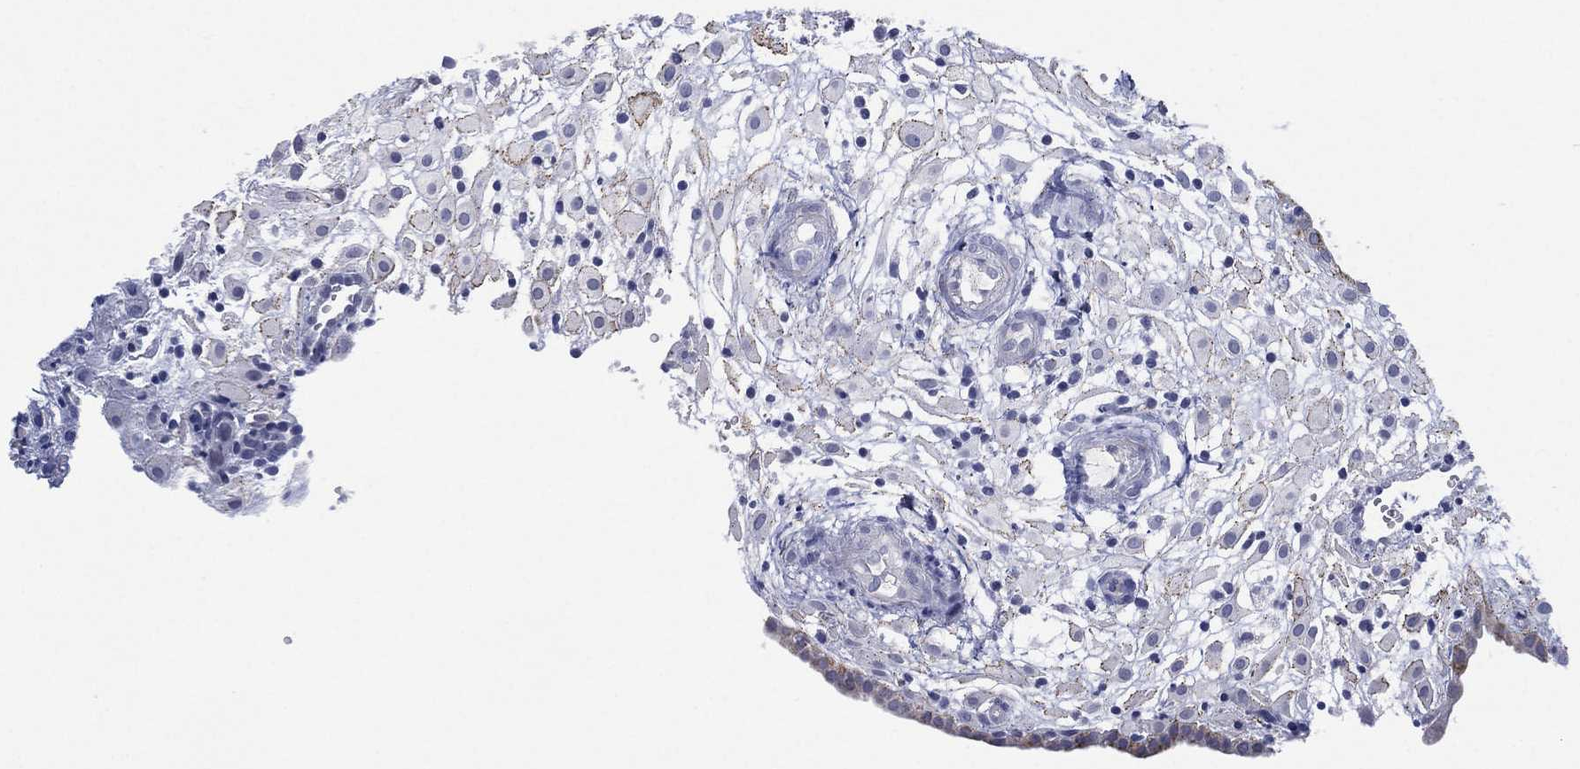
{"staining": {"intensity": "weak", "quantity": "<25%", "location": "cytoplasmic/membranous"}, "tissue": "placenta", "cell_type": "Decidual cells", "image_type": "normal", "snomed": [{"axis": "morphology", "description": "Normal tissue, NOS"}, {"axis": "topography", "description": "Placenta"}], "caption": "Immunohistochemistry of normal placenta displays no expression in decidual cells.", "gene": "C5orf46", "patient": {"sex": "female", "age": 24}}